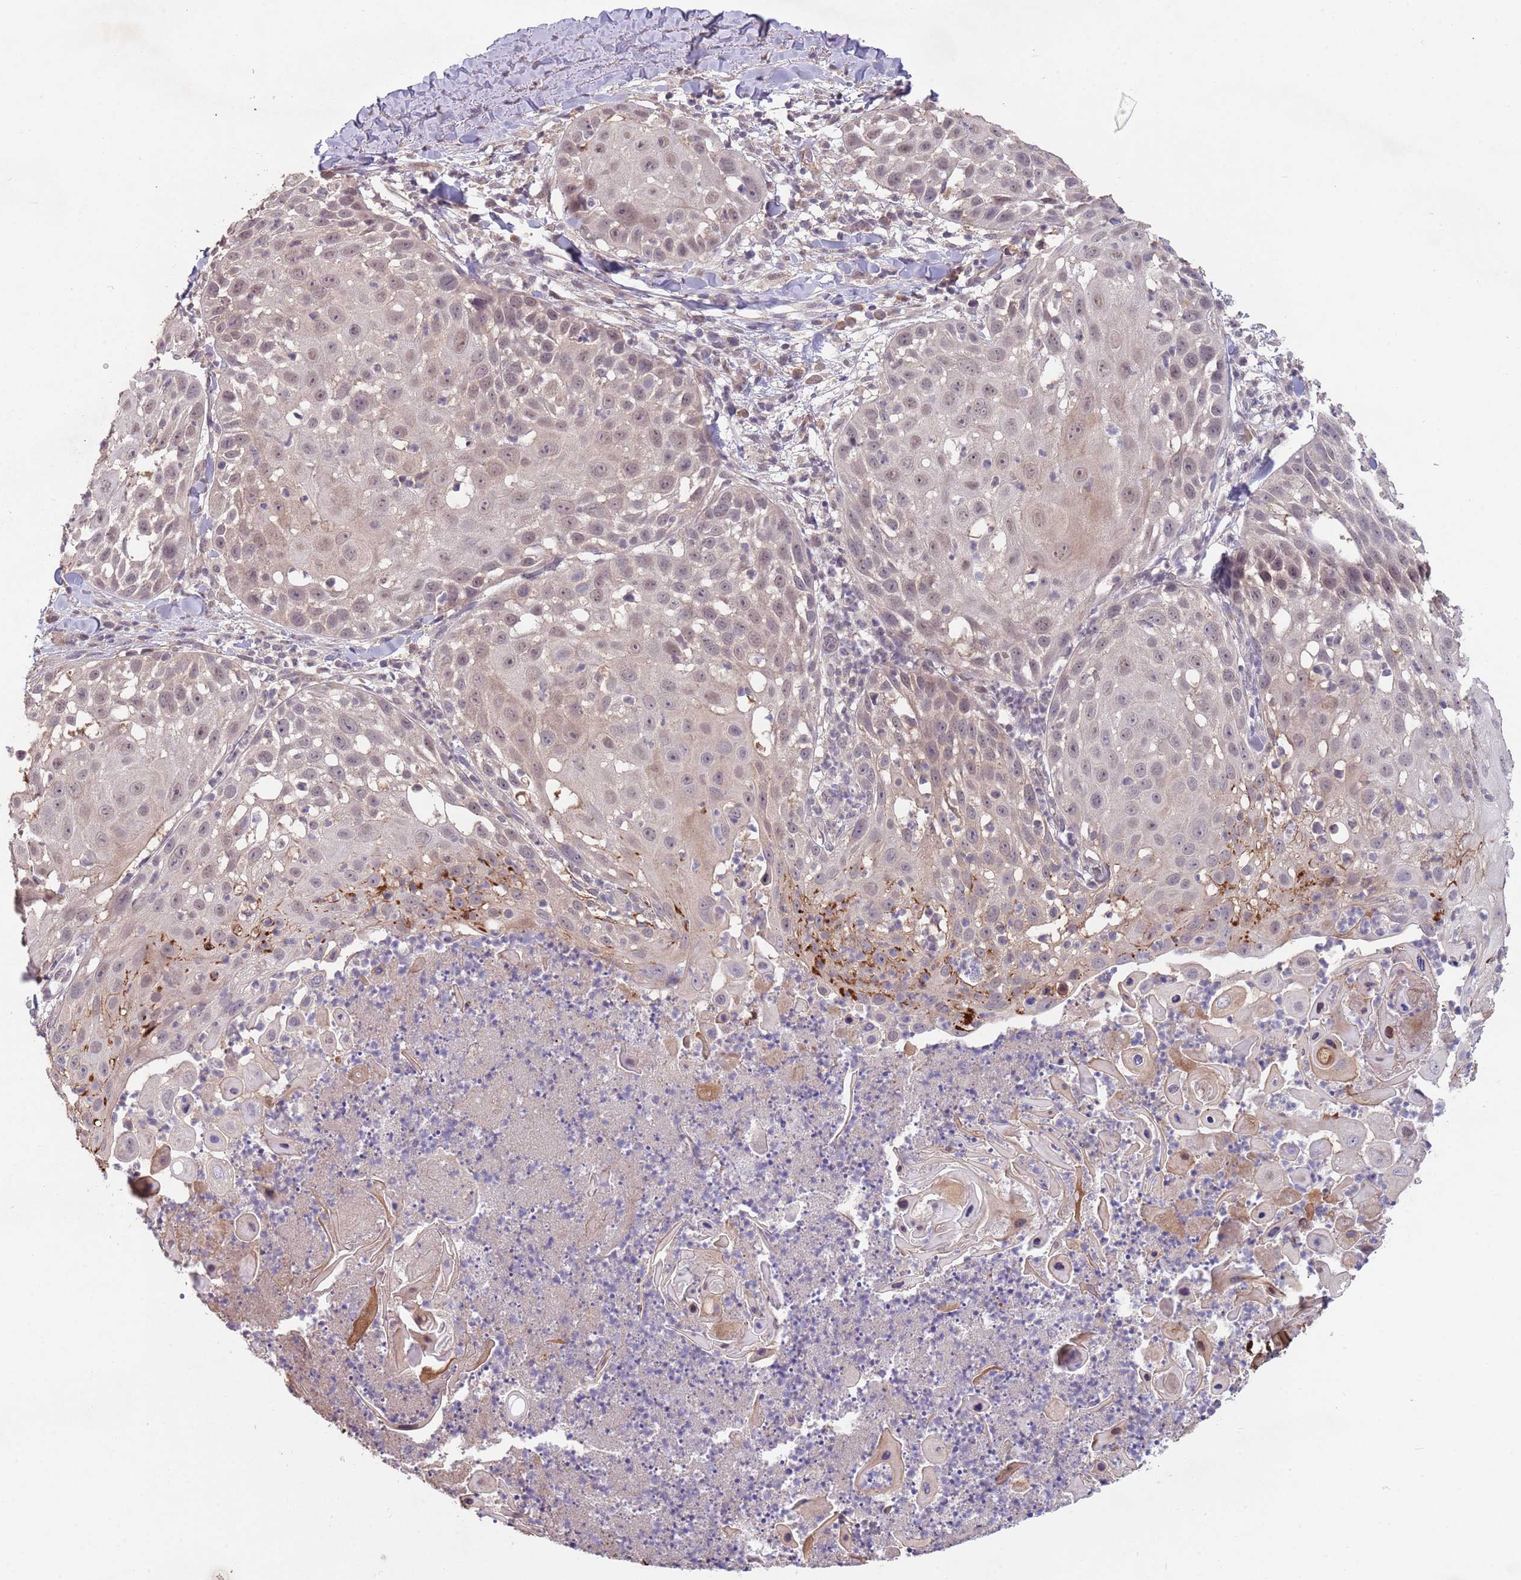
{"staining": {"intensity": "weak", "quantity": "<25%", "location": "cytoplasmic/membranous"}, "tissue": "skin cancer", "cell_type": "Tumor cells", "image_type": "cancer", "snomed": [{"axis": "morphology", "description": "Squamous cell carcinoma, NOS"}, {"axis": "topography", "description": "Skin"}], "caption": "Immunohistochemical staining of skin cancer reveals no significant staining in tumor cells. The staining is performed using DAB (3,3'-diaminobenzidine) brown chromogen with nuclei counter-stained in using hematoxylin.", "gene": "MEI1", "patient": {"sex": "female", "age": 44}}